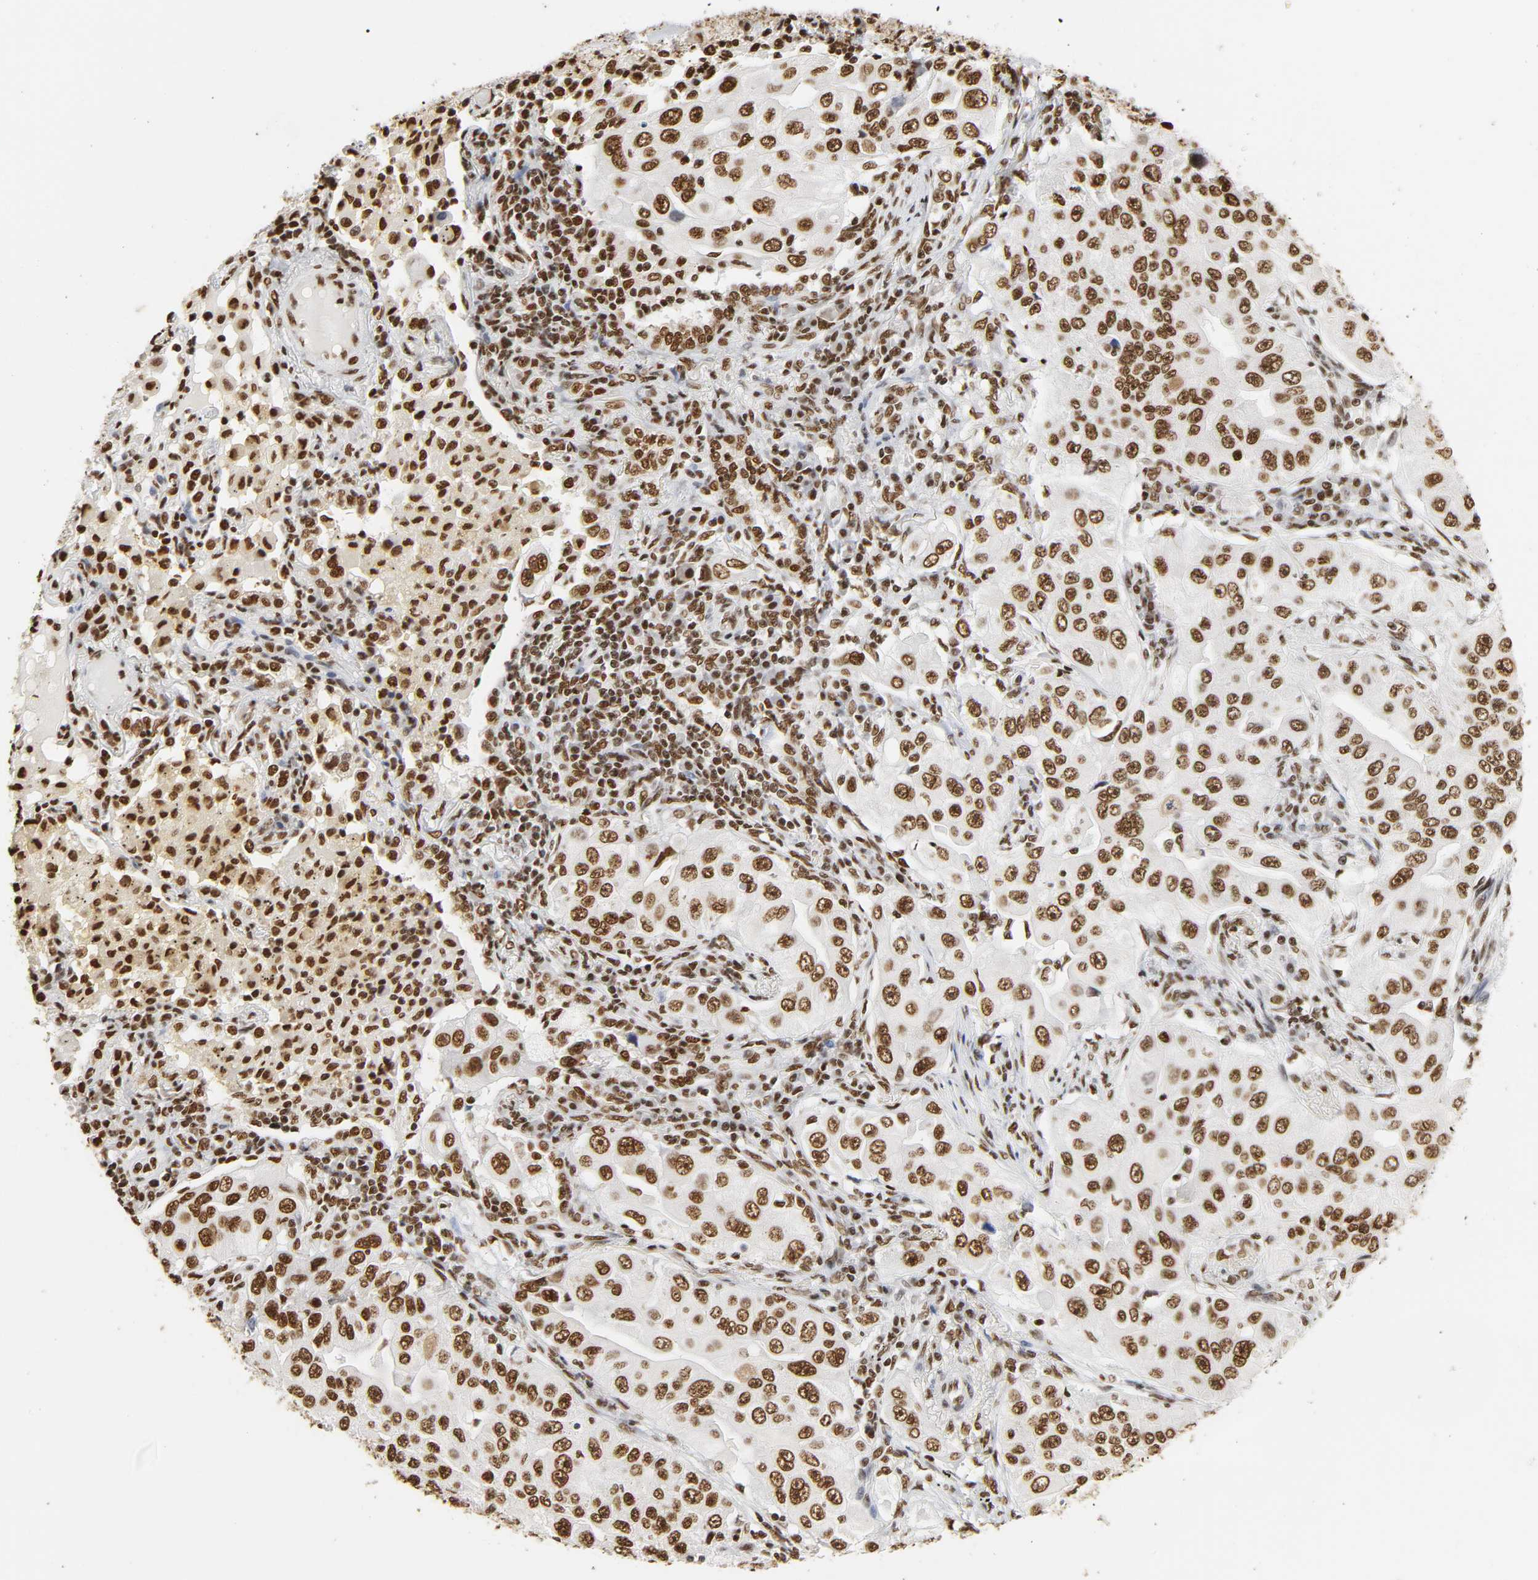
{"staining": {"intensity": "strong", "quantity": ">75%", "location": "nuclear"}, "tissue": "lung cancer", "cell_type": "Tumor cells", "image_type": "cancer", "snomed": [{"axis": "morphology", "description": "Adenocarcinoma, NOS"}, {"axis": "topography", "description": "Lung"}], "caption": "Immunohistochemistry image of human lung cancer stained for a protein (brown), which exhibits high levels of strong nuclear positivity in about >75% of tumor cells.", "gene": "HNRNPC", "patient": {"sex": "male", "age": 84}}